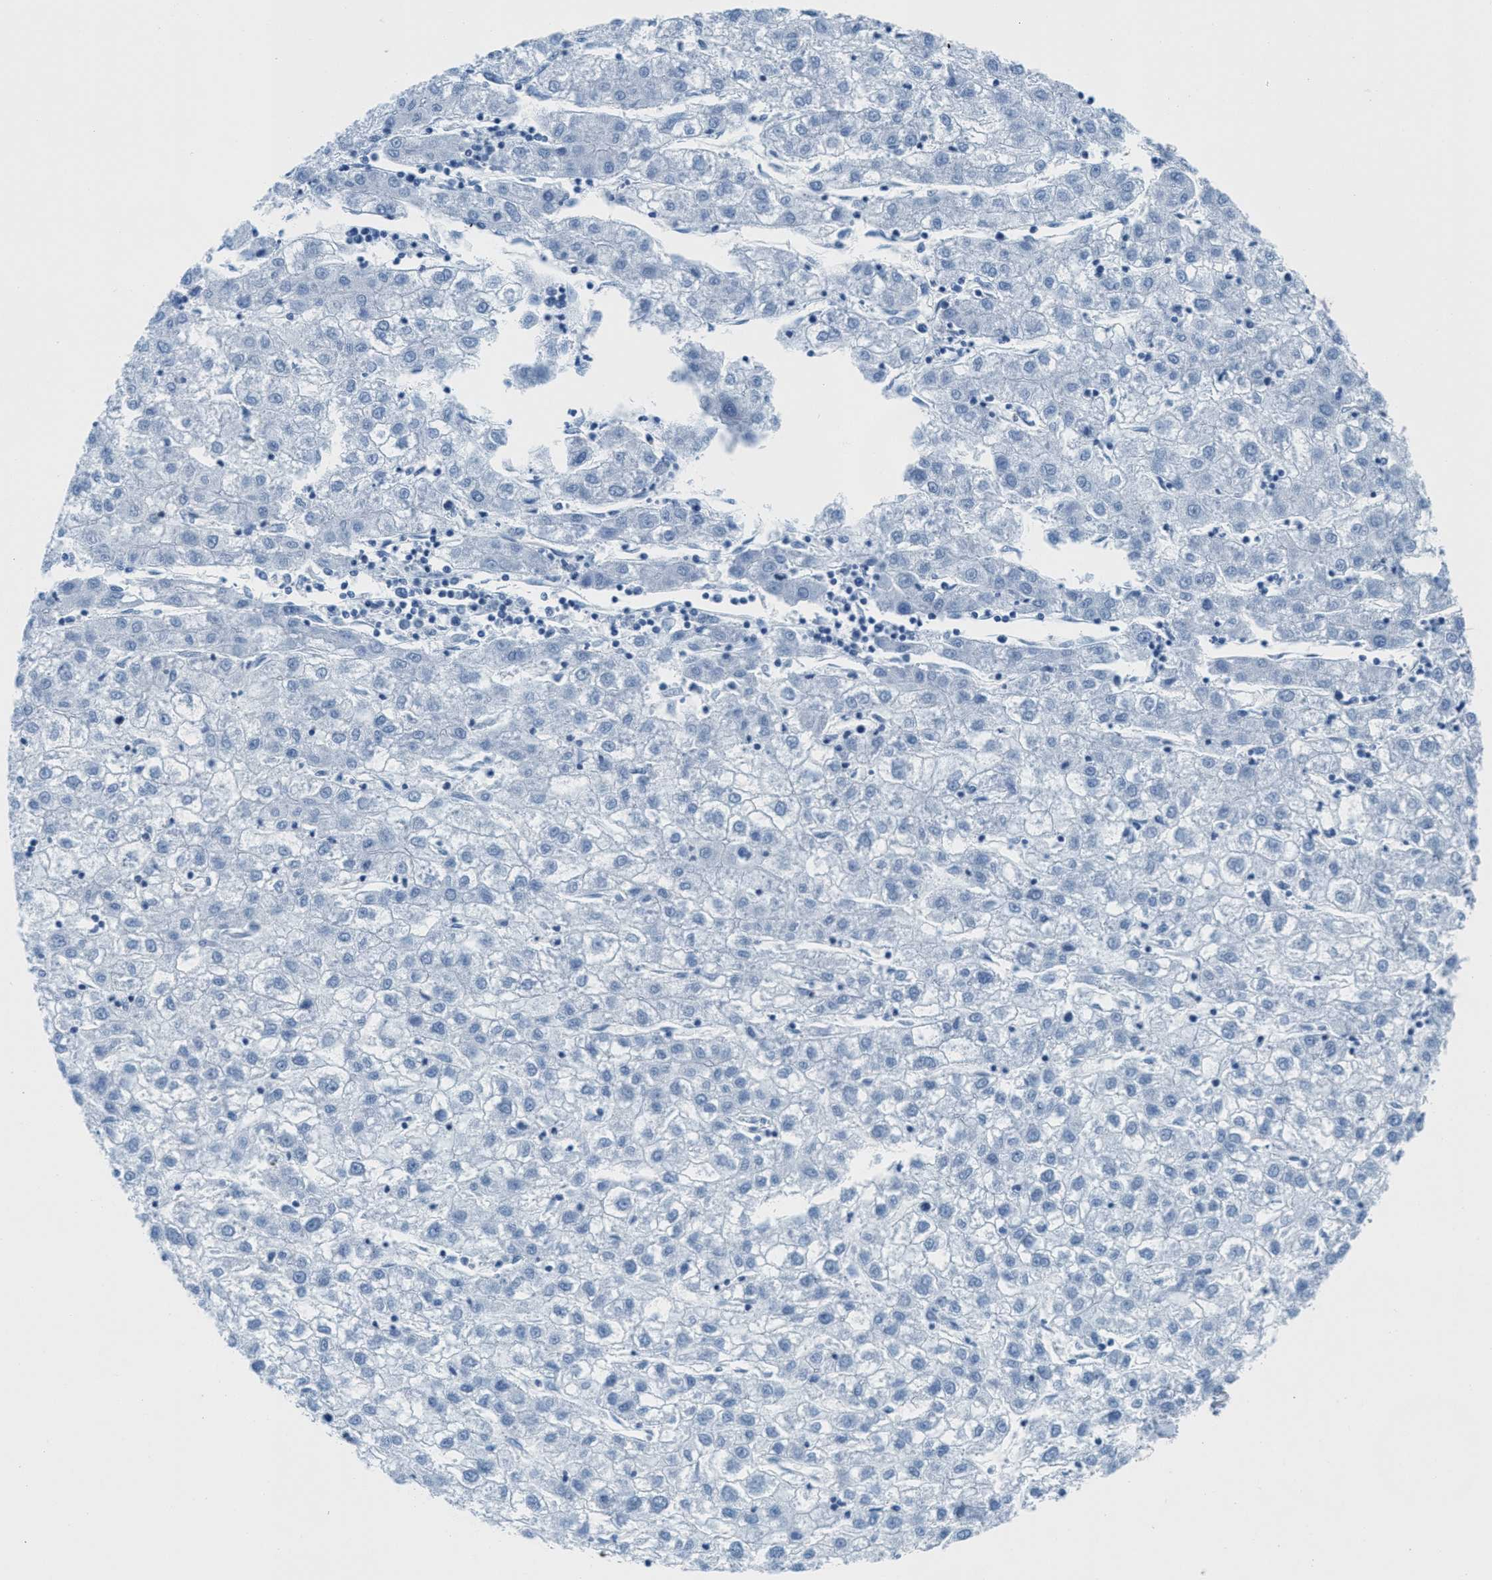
{"staining": {"intensity": "negative", "quantity": "none", "location": "none"}, "tissue": "liver cancer", "cell_type": "Tumor cells", "image_type": "cancer", "snomed": [{"axis": "morphology", "description": "Carcinoma, Hepatocellular, NOS"}, {"axis": "topography", "description": "Liver"}], "caption": "DAB immunohistochemical staining of liver hepatocellular carcinoma shows no significant expression in tumor cells.", "gene": "MAPRE2", "patient": {"sex": "male", "age": 72}}